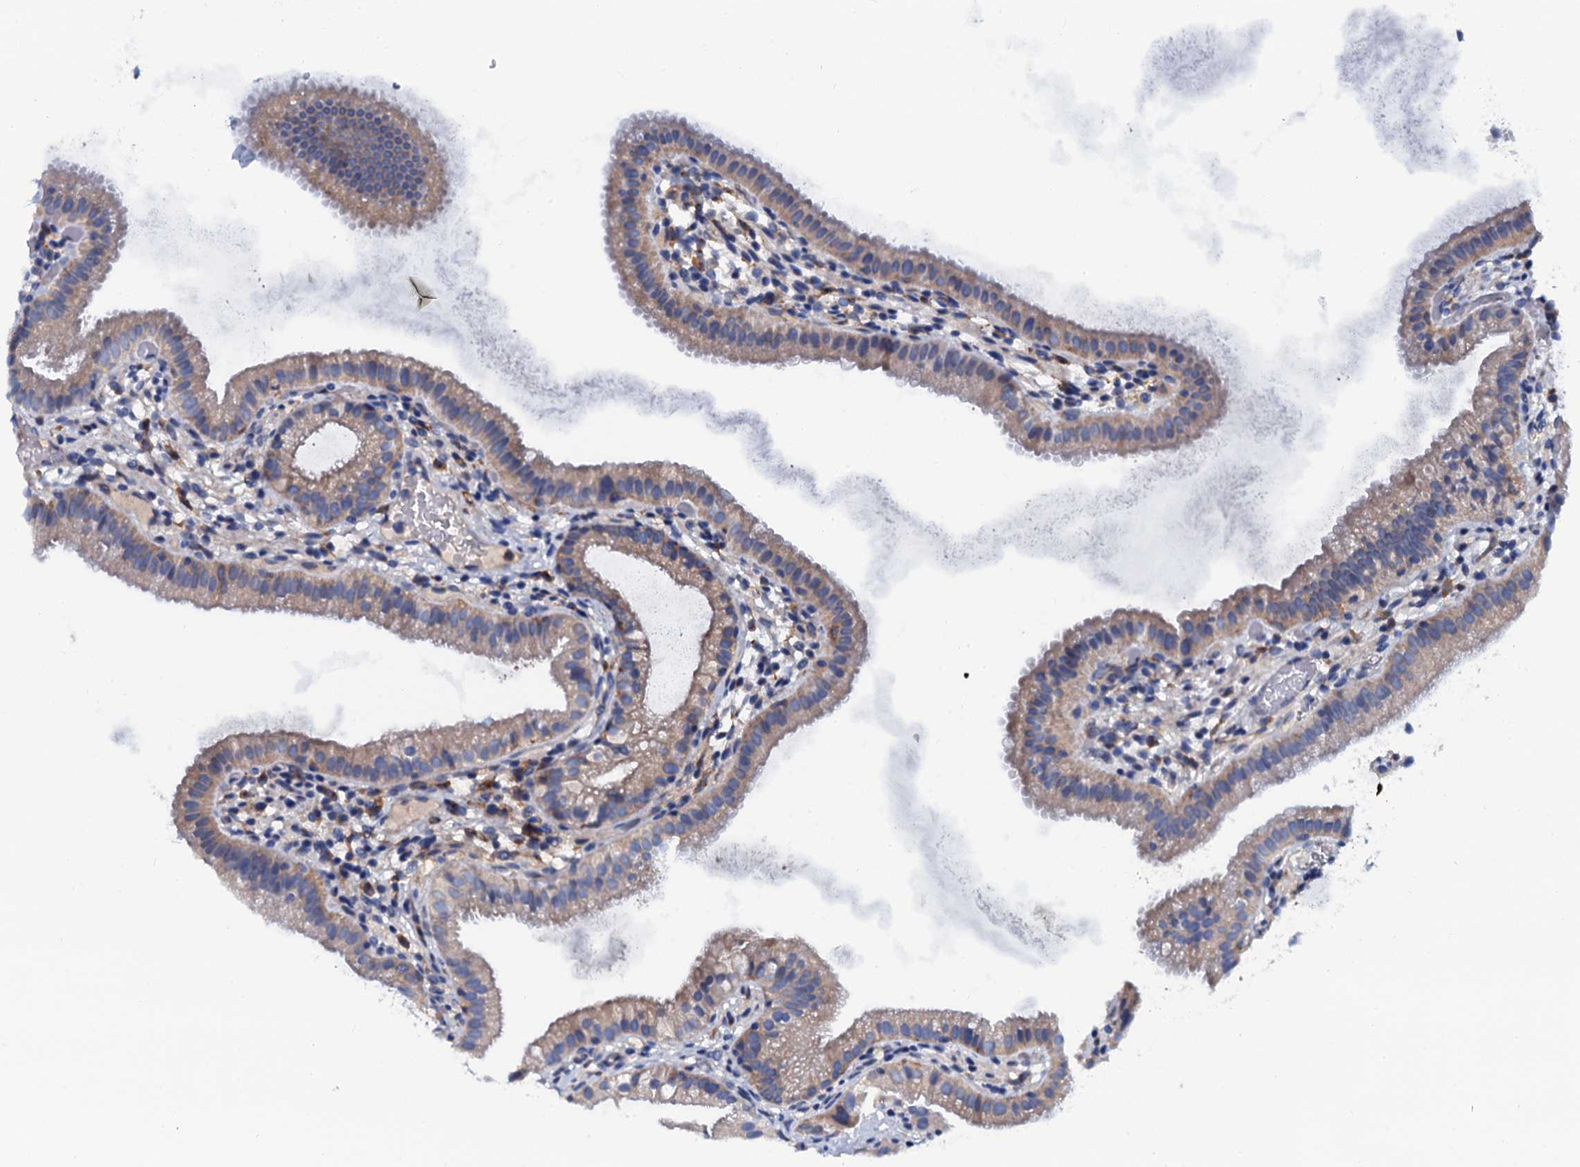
{"staining": {"intensity": "weak", "quantity": "25%-75%", "location": "cytoplasmic/membranous"}, "tissue": "gallbladder", "cell_type": "Glandular cells", "image_type": "normal", "snomed": [{"axis": "morphology", "description": "Normal tissue, NOS"}, {"axis": "topography", "description": "Gallbladder"}], "caption": "This histopathology image demonstrates unremarkable gallbladder stained with immunohistochemistry (IHC) to label a protein in brown. The cytoplasmic/membranous of glandular cells show weak positivity for the protein. Nuclei are counter-stained blue.", "gene": "OTOL1", "patient": {"sex": "female", "age": 46}}